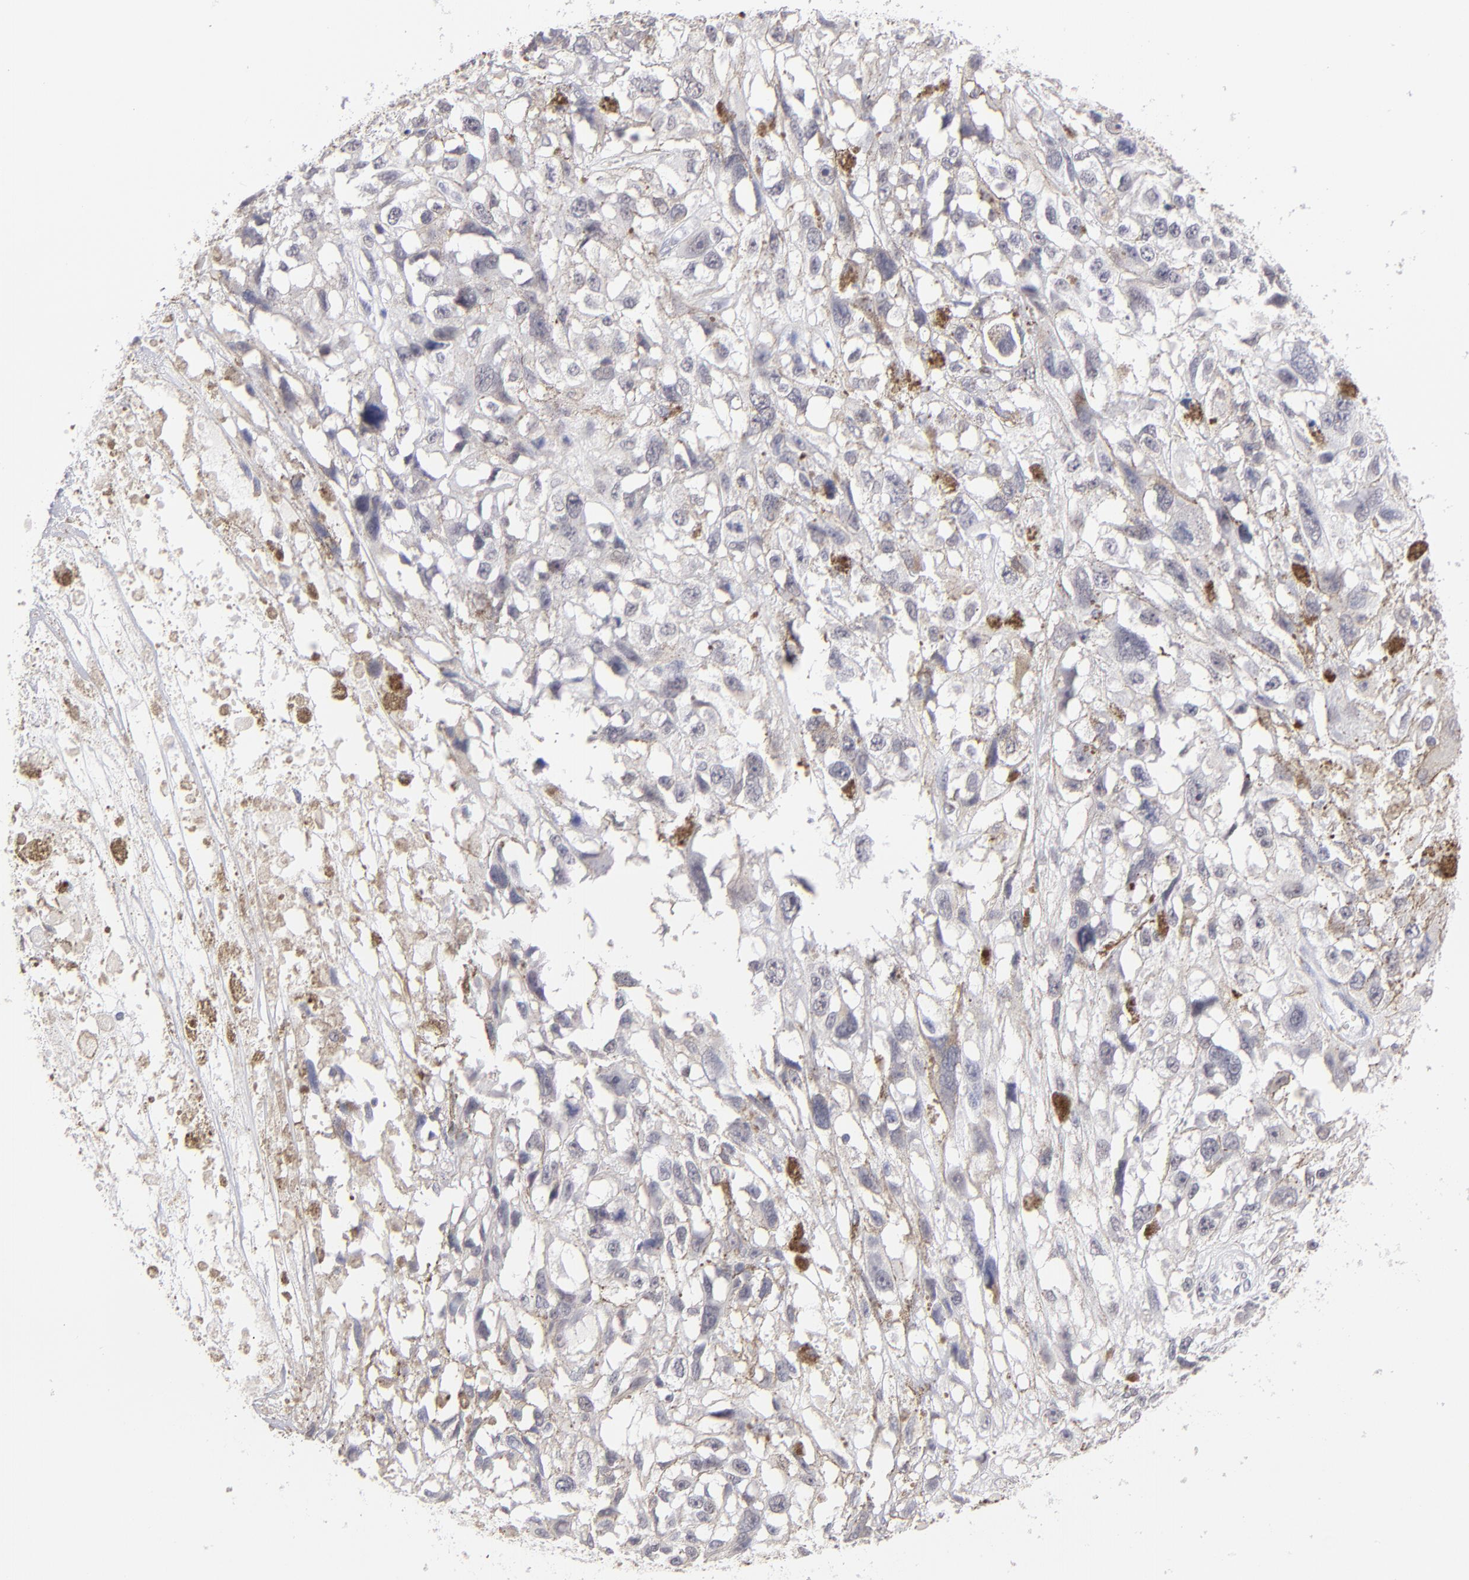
{"staining": {"intensity": "weak", "quantity": "25%-75%", "location": "cytoplasmic/membranous,nuclear"}, "tissue": "melanoma", "cell_type": "Tumor cells", "image_type": "cancer", "snomed": [{"axis": "morphology", "description": "Malignant melanoma, Metastatic site"}, {"axis": "topography", "description": "Lymph node"}], "caption": "There is low levels of weak cytoplasmic/membranous and nuclear expression in tumor cells of melanoma, as demonstrated by immunohistochemical staining (brown color).", "gene": "TEX11", "patient": {"sex": "male", "age": 59}}